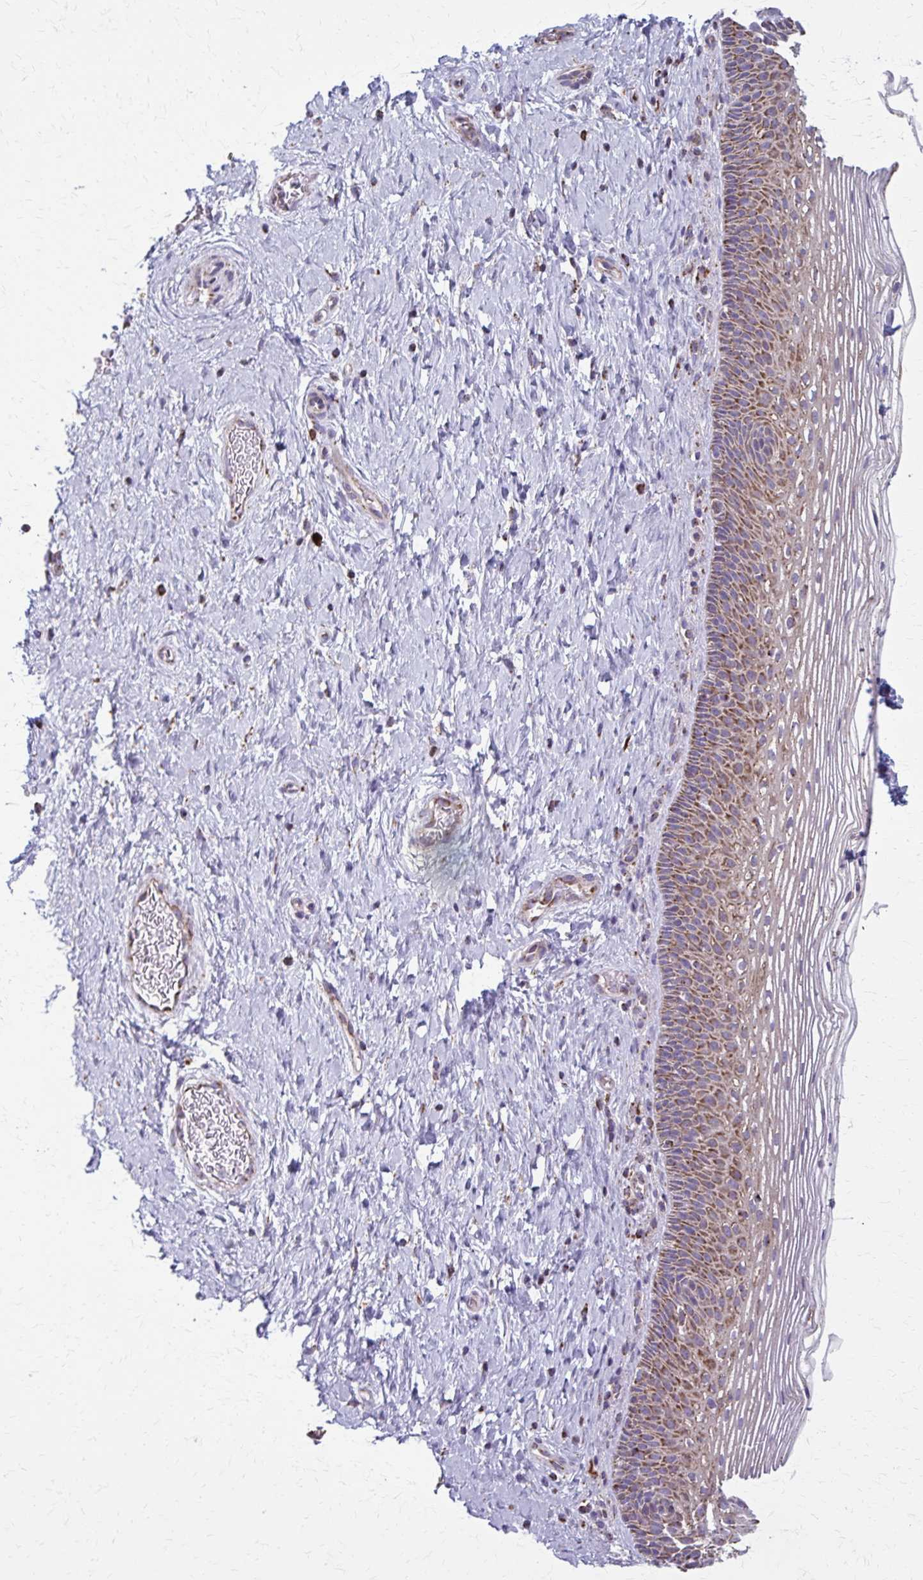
{"staining": {"intensity": "moderate", "quantity": "25%-75%", "location": "cytoplasmic/membranous"}, "tissue": "cervix", "cell_type": "Glandular cells", "image_type": "normal", "snomed": [{"axis": "morphology", "description": "Normal tissue, NOS"}, {"axis": "topography", "description": "Cervix"}], "caption": "An image of cervix stained for a protein displays moderate cytoplasmic/membranous brown staining in glandular cells.", "gene": "TVP23A", "patient": {"sex": "female", "age": 34}}